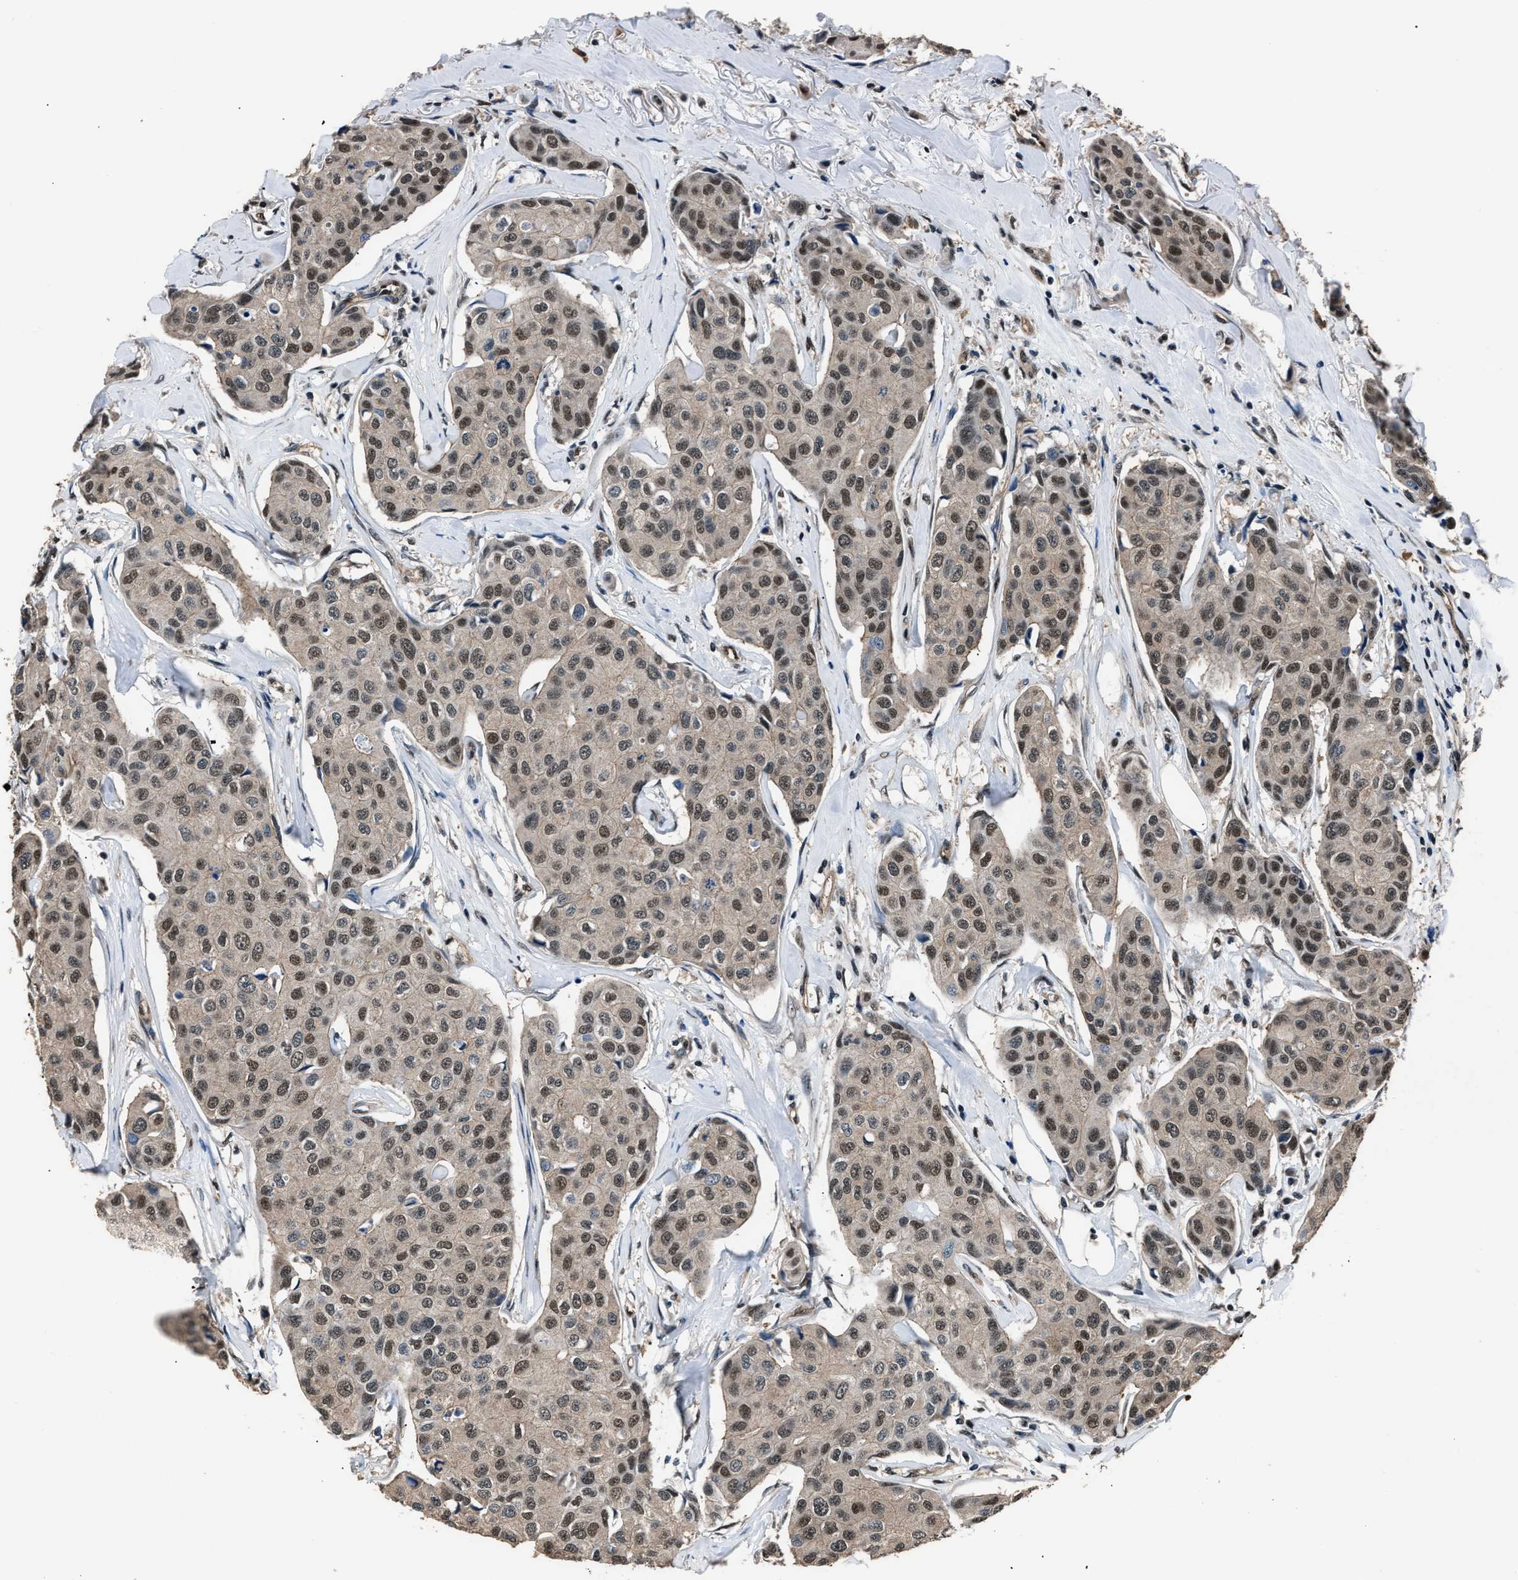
{"staining": {"intensity": "moderate", "quantity": ">75%", "location": "nuclear"}, "tissue": "breast cancer", "cell_type": "Tumor cells", "image_type": "cancer", "snomed": [{"axis": "morphology", "description": "Duct carcinoma"}, {"axis": "topography", "description": "Breast"}], "caption": "DAB (3,3'-diaminobenzidine) immunohistochemical staining of human breast cancer displays moderate nuclear protein expression in approximately >75% of tumor cells.", "gene": "DFFA", "patient": {"sex": "female", "age": 80}}